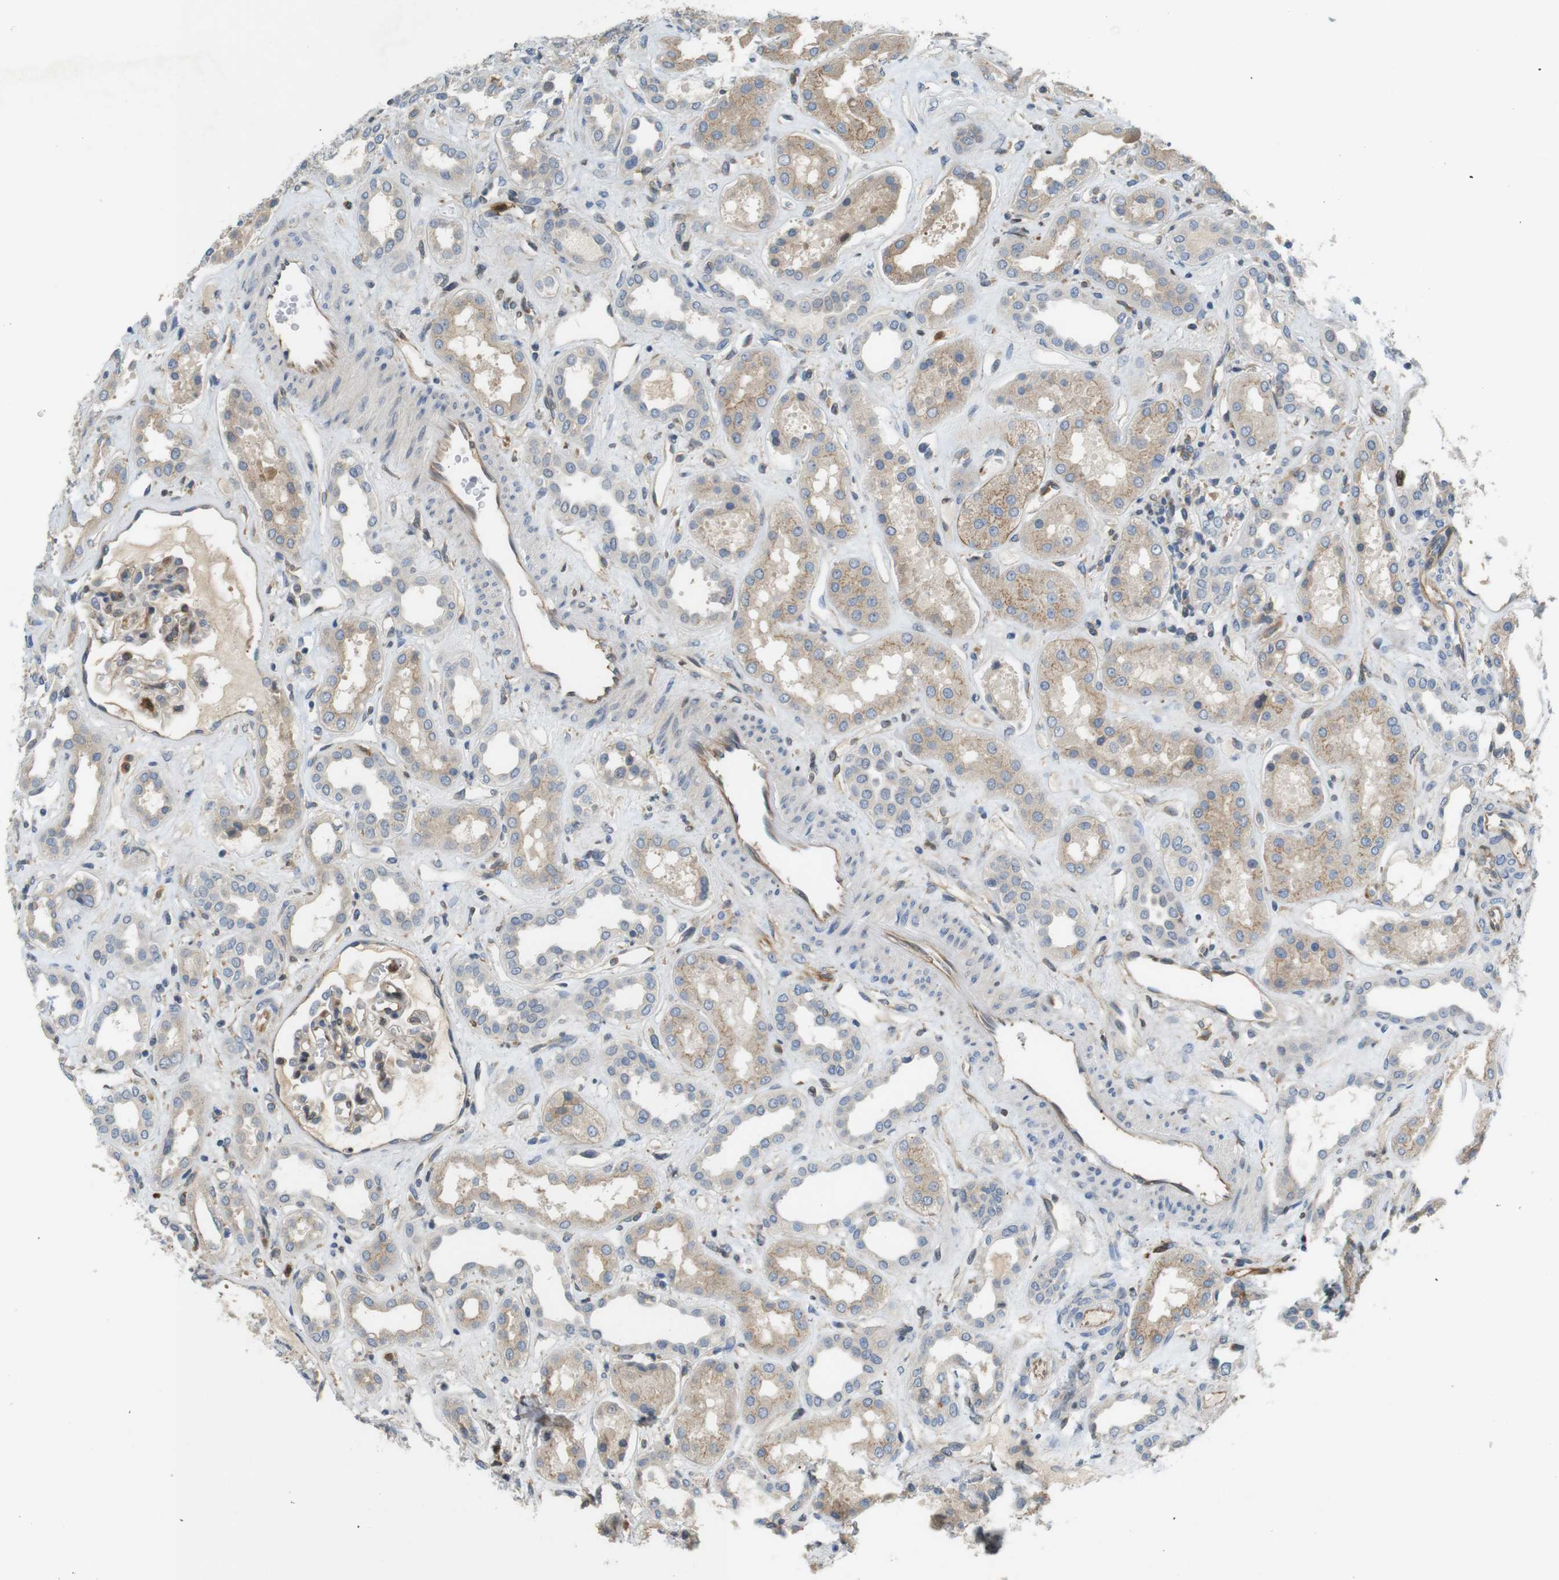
{"staining": {"intensity": "moderate", "quantity": "<25%", "location": "cytoplasmic/membranous"}, "tissue": "kidney", "cell_type": "Cells in glomeruli", "image_type": "normal", "snomed": [{"axis": "morphology", "description": "Normal tissue, NOS"}, {"axis": "topography", "description": "Kidney"}], "caption": "Immunohistochemistry image of benign kidney: human kidney stained using immunohistochemistry displays low levels of moderate protein expression localized specifically in the cytoplasmic/membranous of cells in glomeruli, appearing as a cytoplasmic/membranous brown color.", "gene": "PCDH10", "patient": {"sex": "male", "age": 59}}